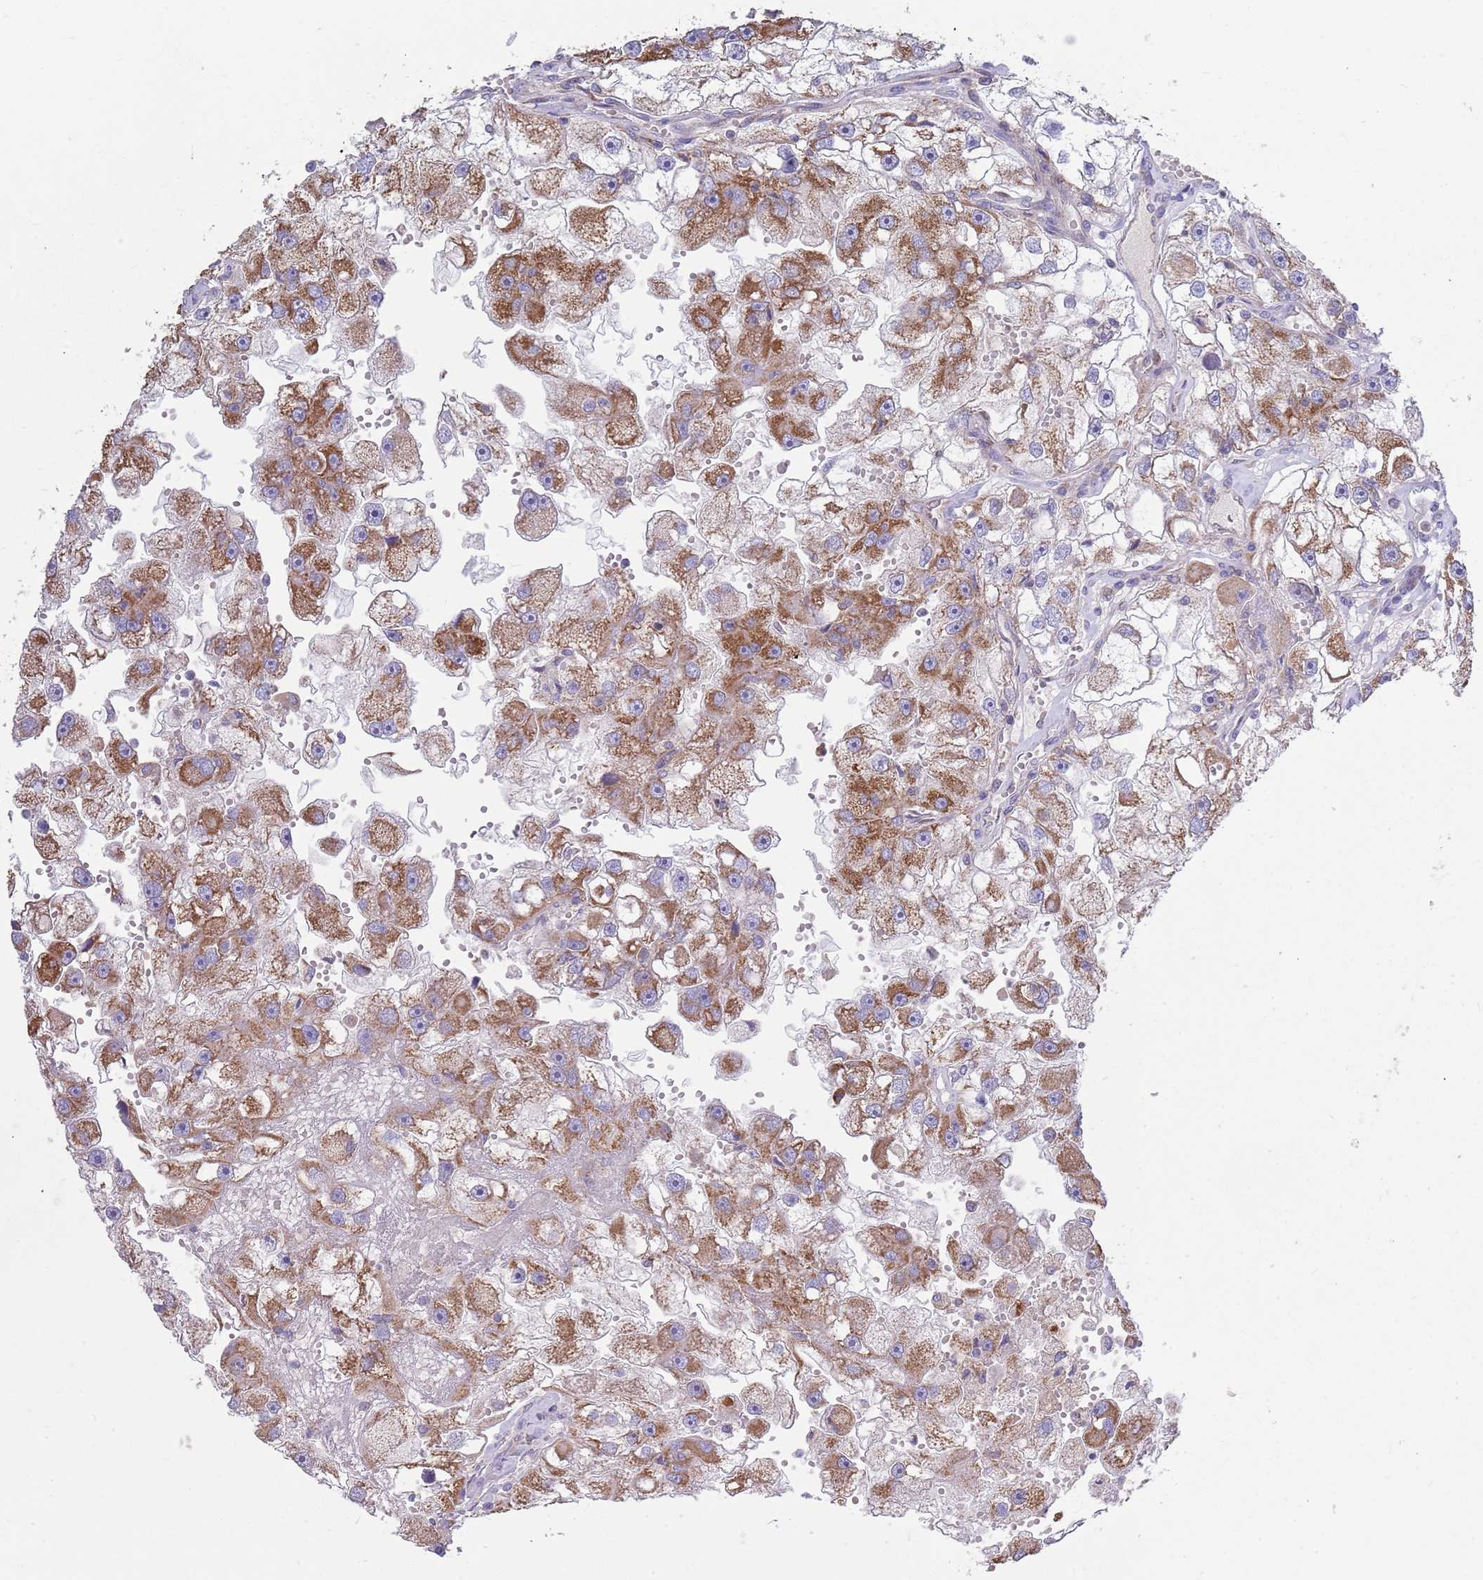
{"staining": {"intensity": "moderate", "quantity": ">75%", "location": "cytoplasmic/membranous"}, "tissue": "renal cancer", "cell_type": "Tumor cells", "image_type": "cancer", "snomed": [{"axis": "morphology", "description": "Adenocarcinoma, NOS"}, {"axis": "topography", "description": "Kidney"}], "caption": "Protein expression analysis of renal adenocarcinoma shows moderate cytoplasmic/membranous expression in about >75% of tumor cells. (DAB IHC, brown staining for protein, blue staining for nuclei).", "gene": "DDT", "patient": {"sex": "male", "age": 63}}